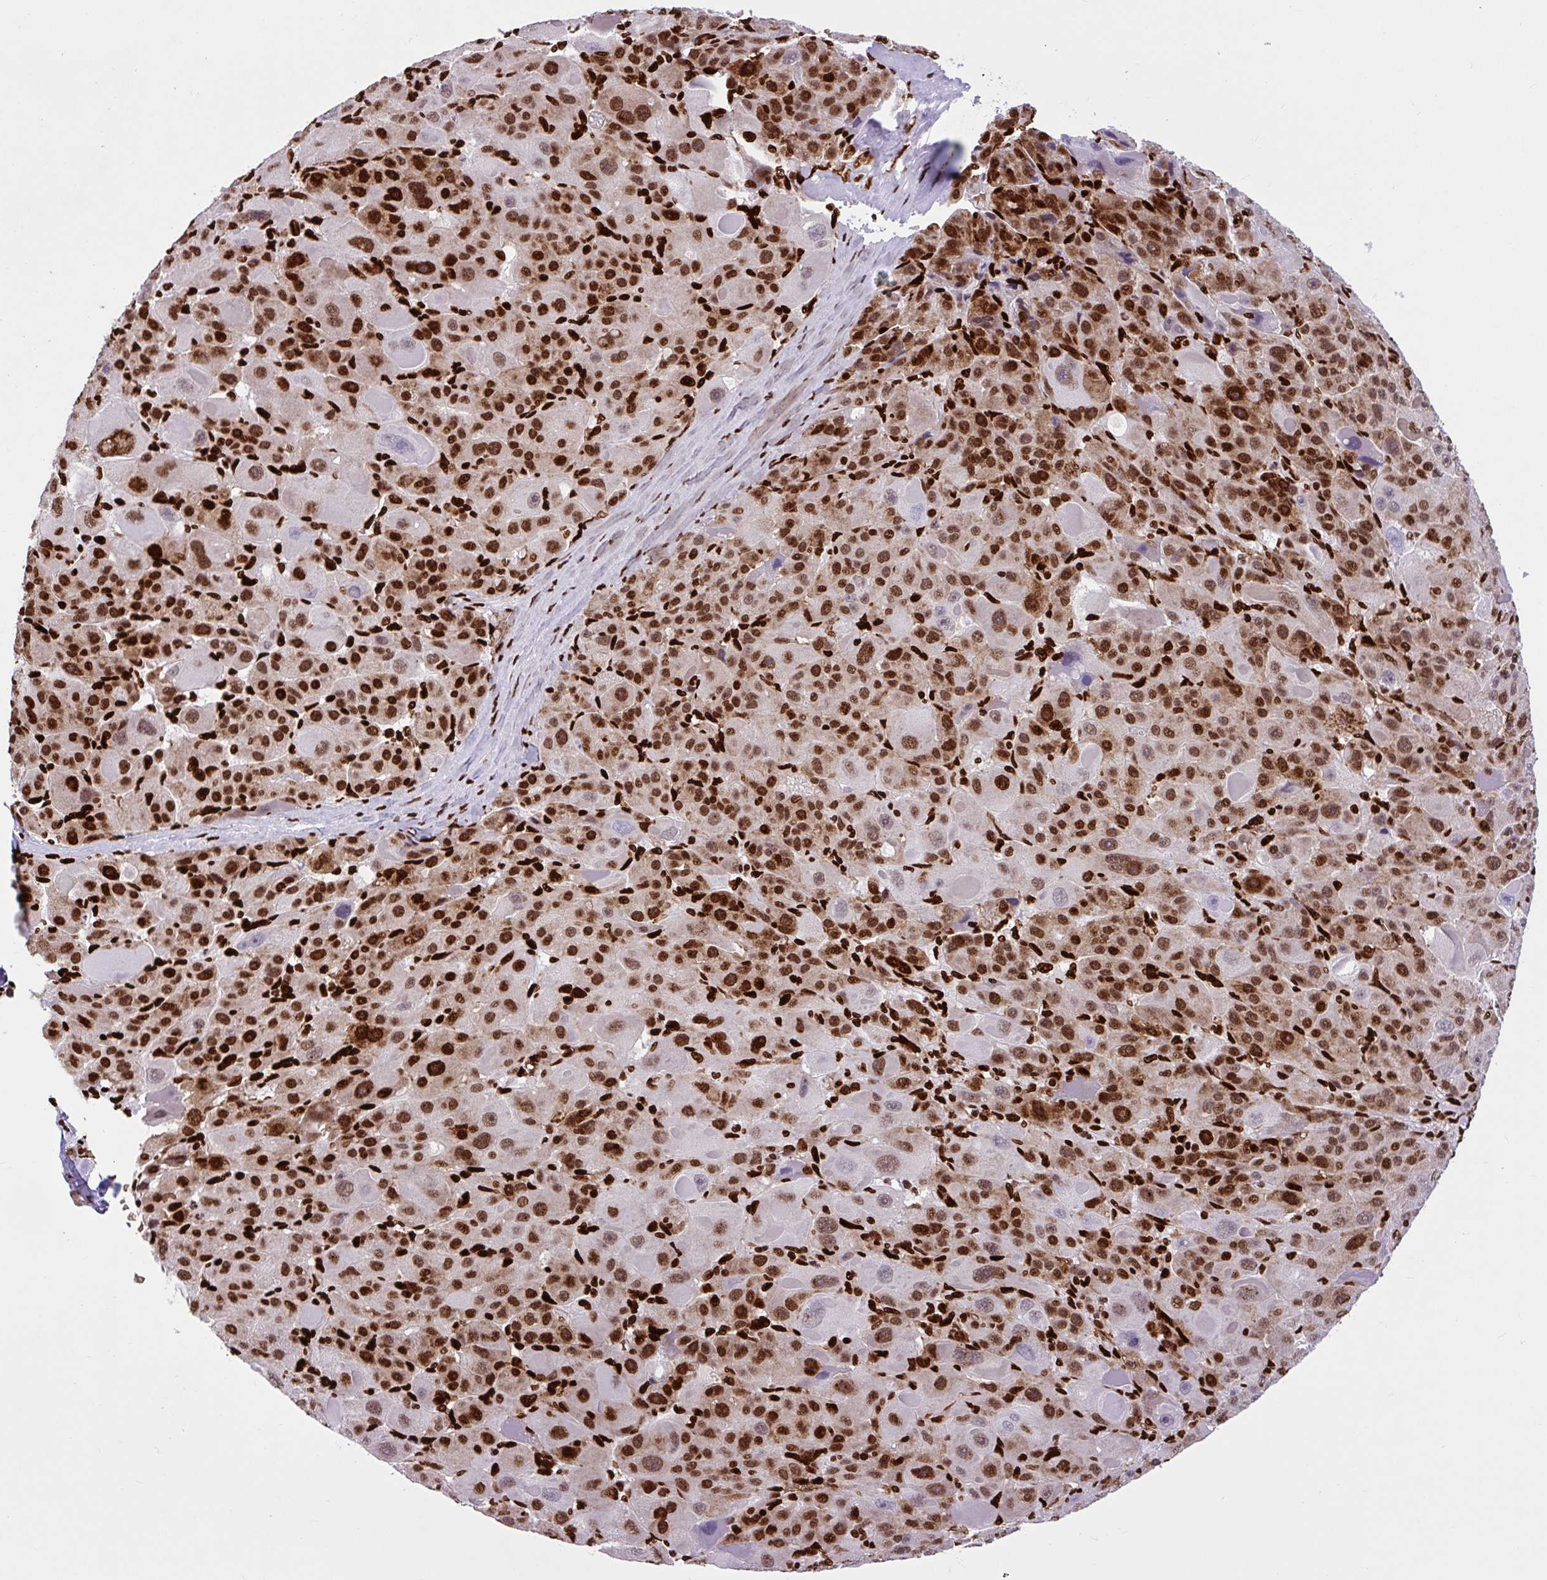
{"staining": {"intensity": "strong", "quantity": ">75%", "location": "nuclear"}, "tissue": "liver cancer", "cell_type": "Tumor cells", "image_type": "cancer", "snomed": [{"axis": "morphology", "description": "Carcinoma, Hepatocellular, NOS"}, {"axis": "topography", "description": "Liver"}], "caption": "Tumor cells demonstrate strong nuclear staining in about >75% of cells in liver cancer.", "gene": "FUS", "patient": {"sex": "male", "age": 76}}